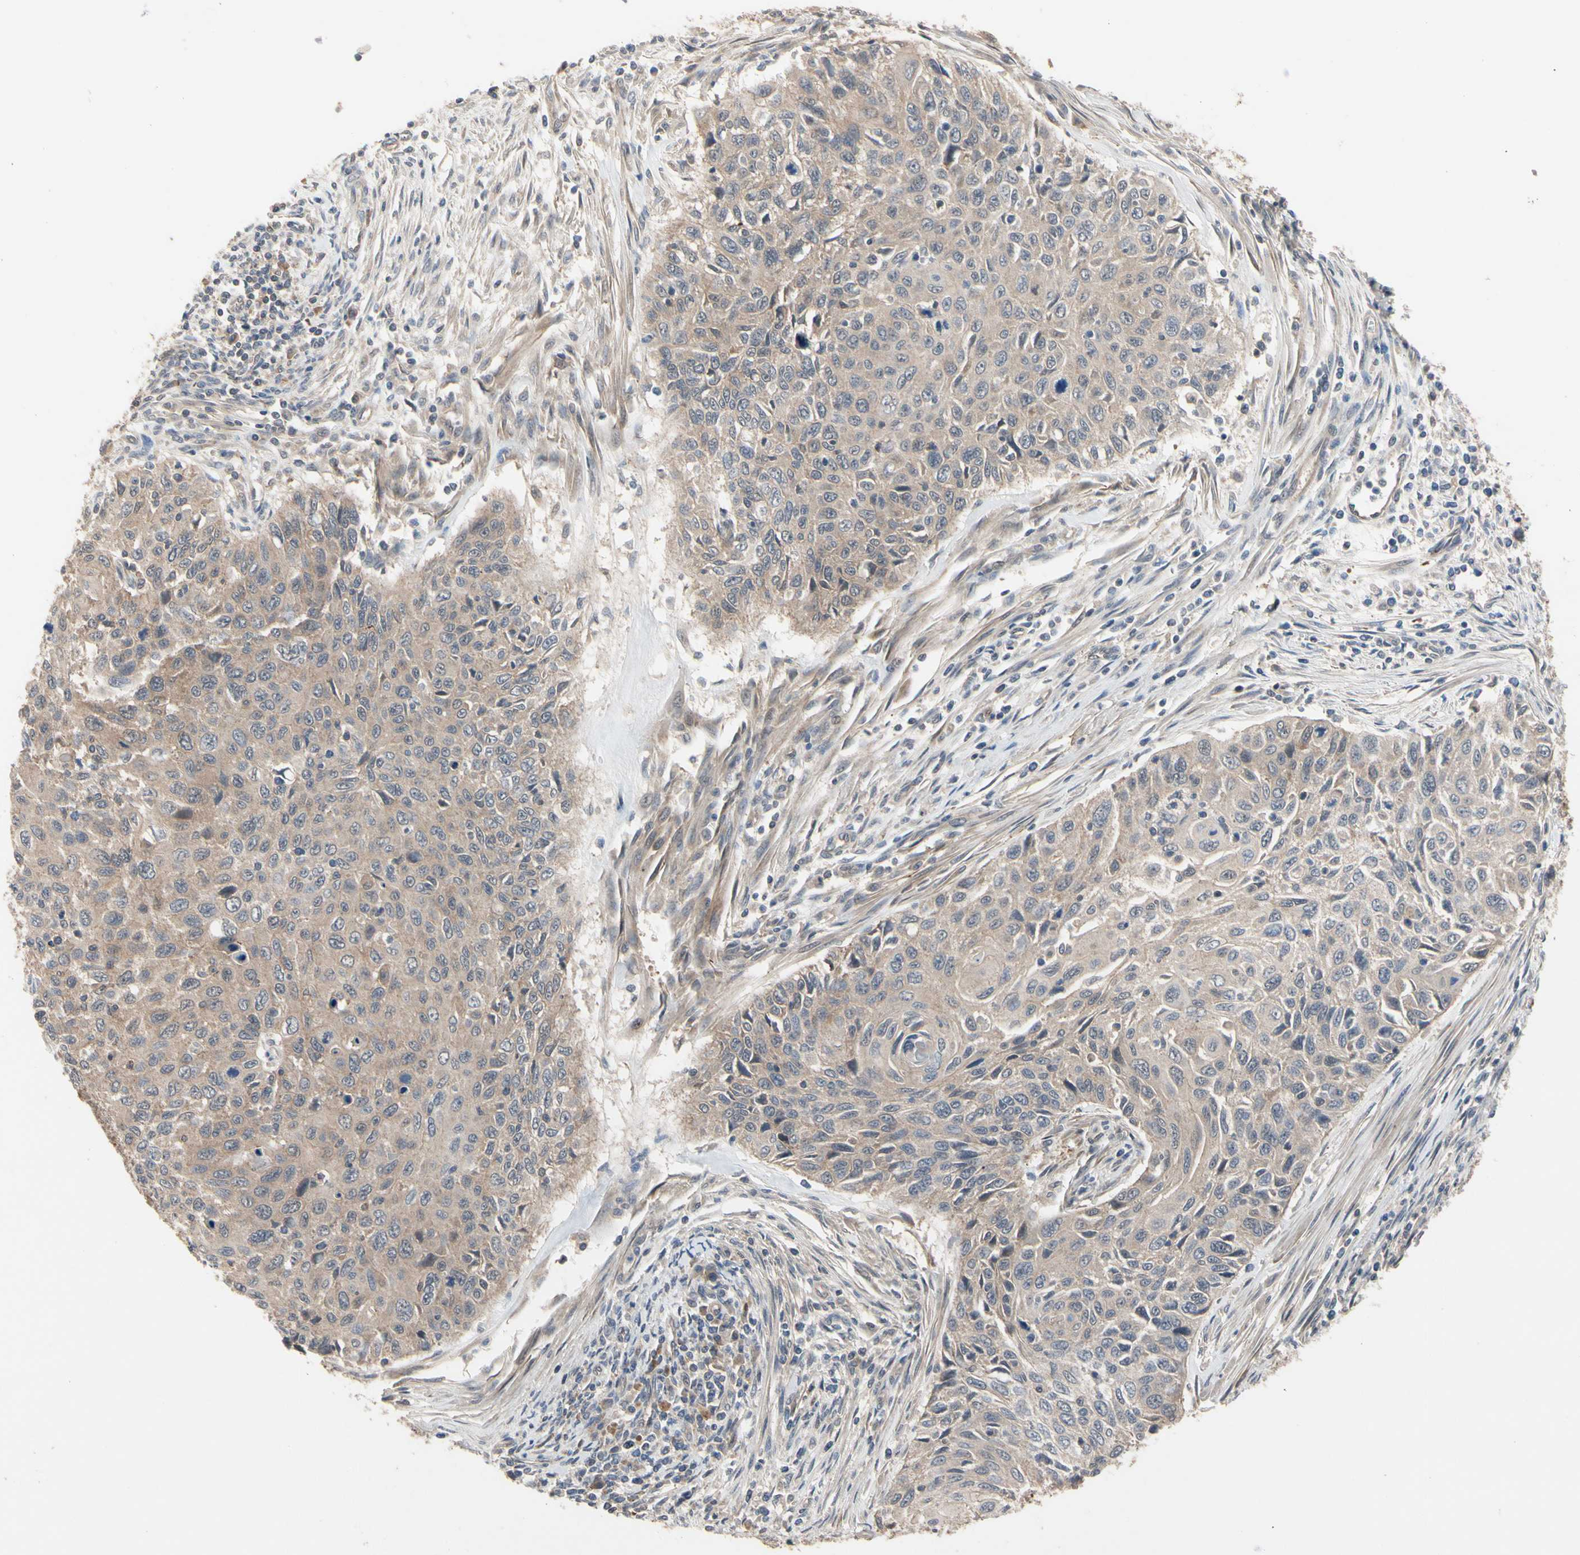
{"staining": {"intensity": "weak", "quantity": ">75%", "location": "cytoplasmic/membranous"}, "tissue": "cervical cancer", "cell_type": "Tumor cells", "image_type": "cancer", "snomed": [{"axis": "morphology", "description": "Squamous cell carcinoma, NOS"}, {"axis": "topography", "description": "Cervix"}], "caption": "Cervical squamous cell carcinoma stained with a brown dye displays weak cytoplasmic/membranous positive positivity in about >75% of tumor cells.", "gene": "DPP8", "patient": {"sex": "female", "age": 70}}